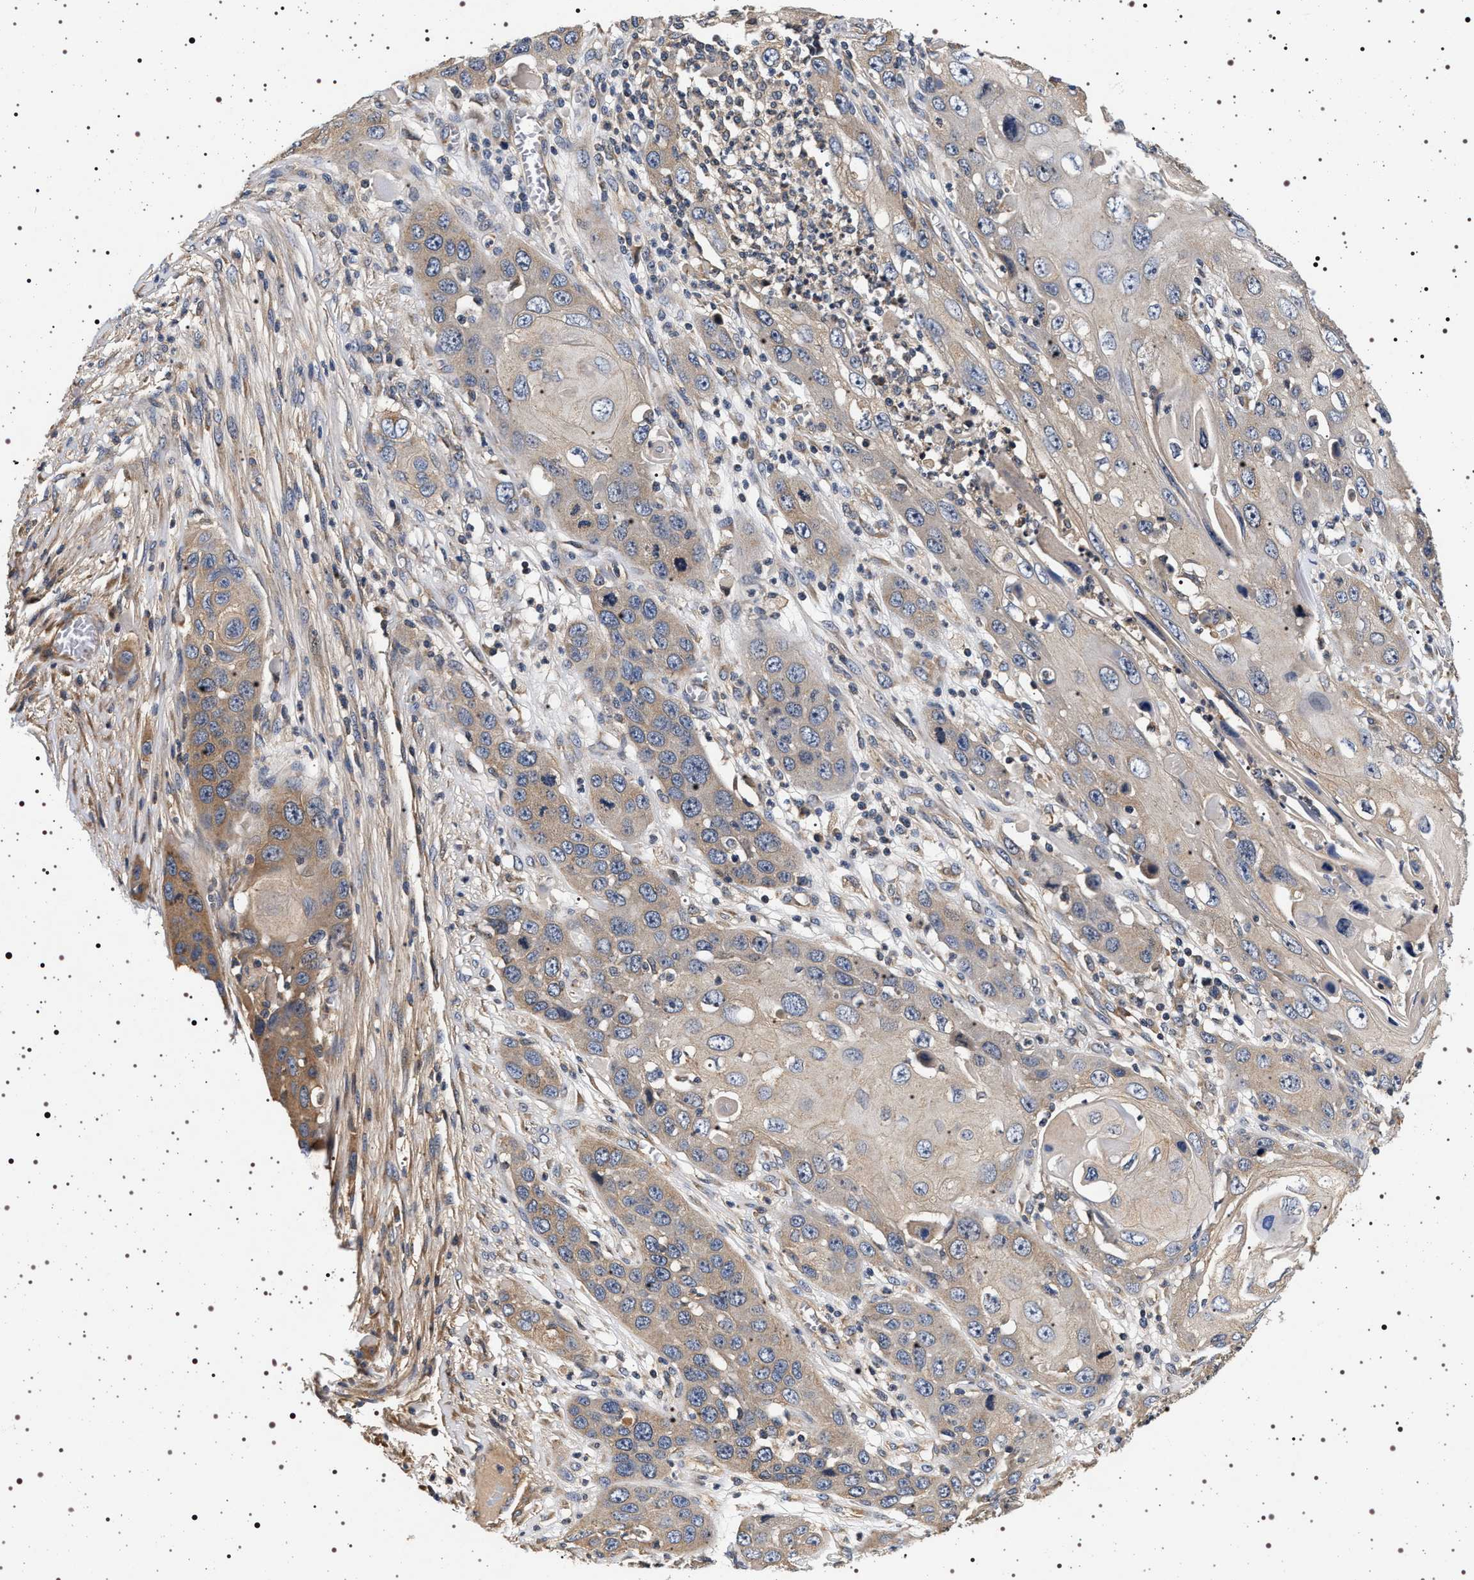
{"staining": {"intensity": "moderate", "quantity": "<25%", "location": "cytoplasmic/membranous"}, "tissue": "skin cancer", "cell_type": "Tumor cells", "image_type": "cancer", "snomed": [{"axis": "morphology", "description": "Squamous cell carcinoma, NOS"}, {"axis": "topography", "description": "Skin"}], "caption": "Moderate cytoplasmic/membranous staining for a protein is appreciated in about <25% of tumor cells of skin cancer using IHC.", "gene": "DCBLD2", "patient": {"sex": "male", "age": 55}}